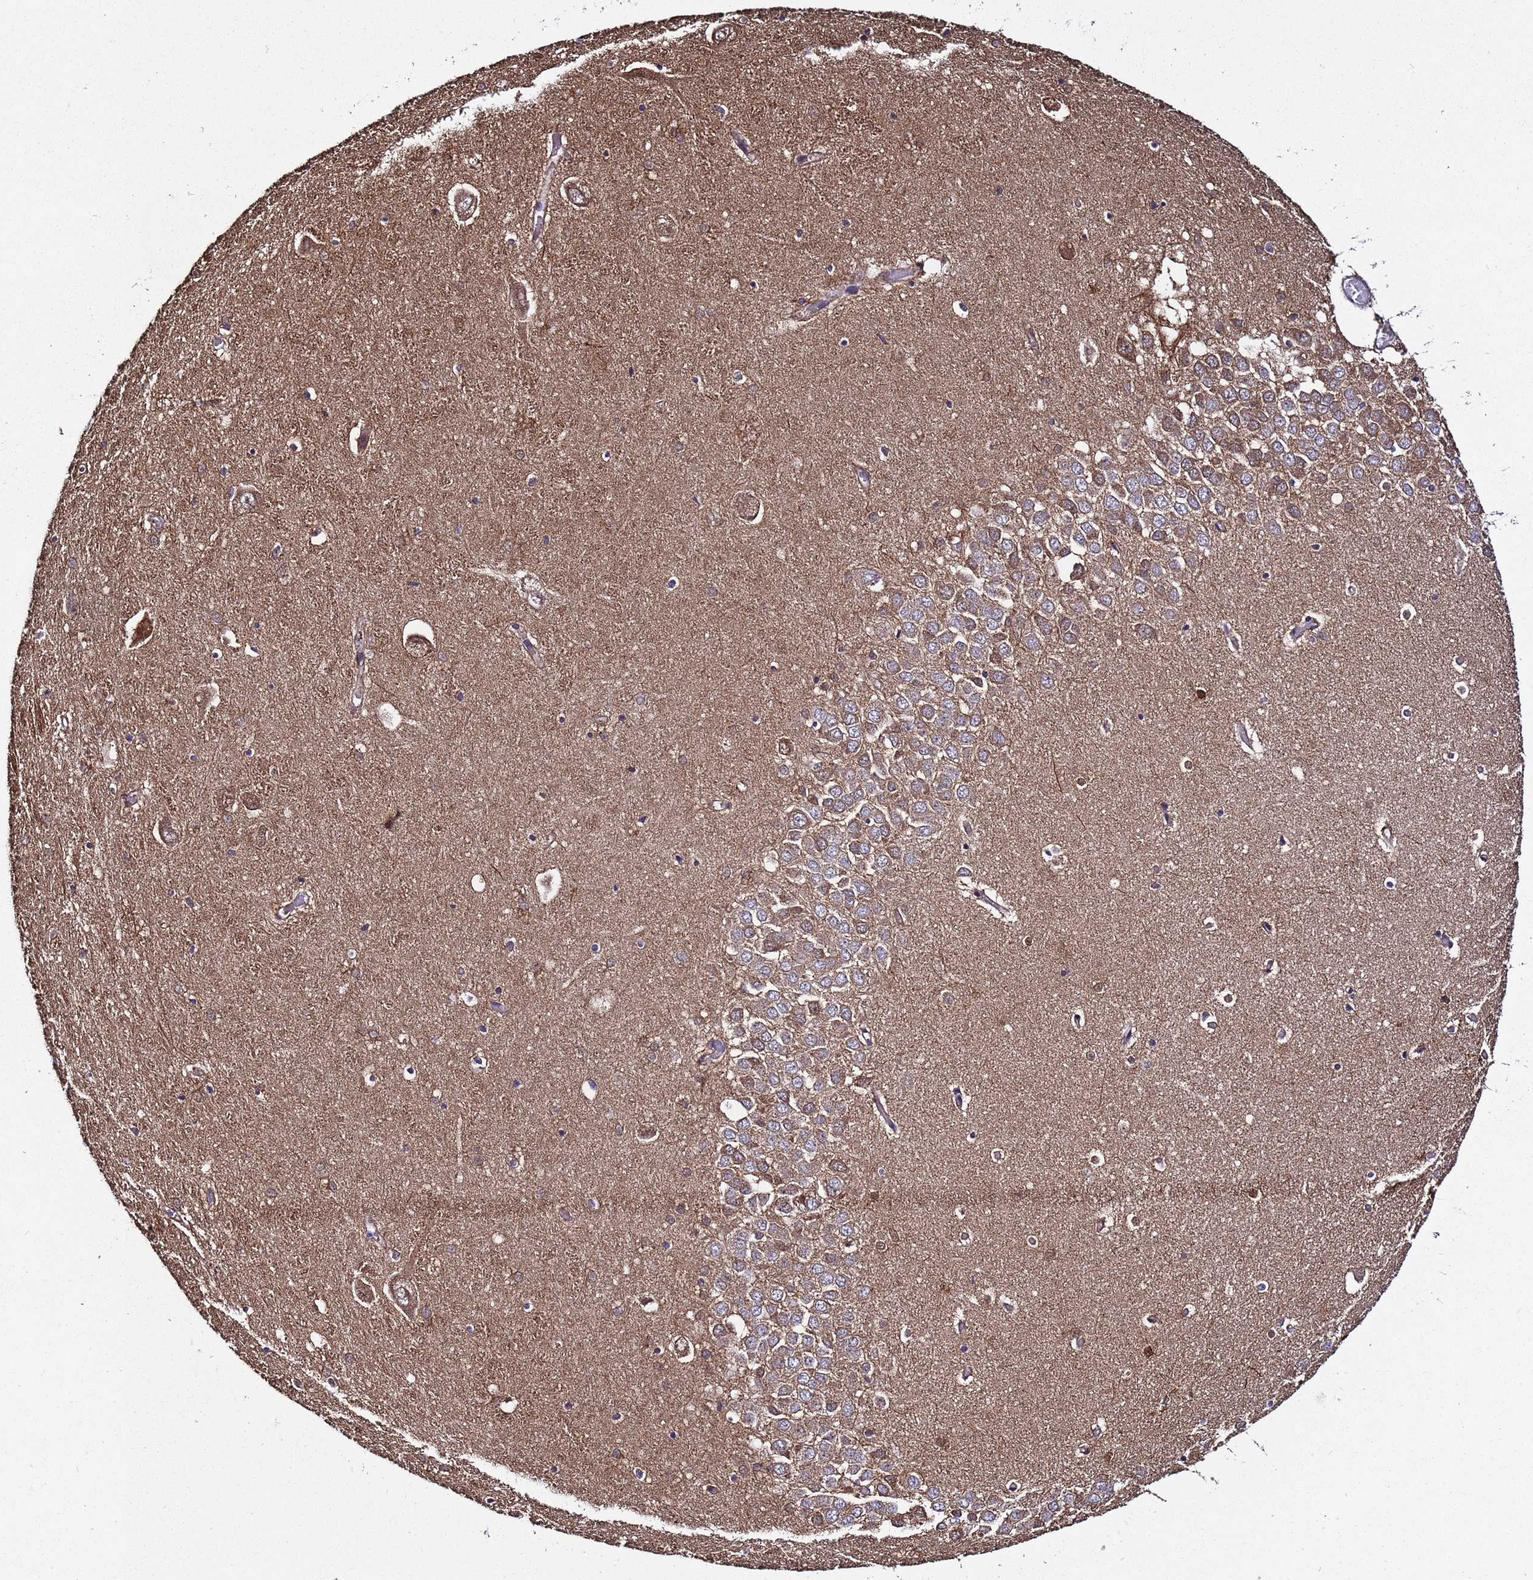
{"staining": {"intensity": "moderate", "quantity": "<25%", "location": "cytoplasmic/membranous"}, "tissue": "hippocampus", "cell_type": "Glial cells", "image_type": "normal", "snomed": [{"axis": "morphology", "description": "Normal tissue, NOS"}, {"axis": "topography", "description": "Hippocampus"}], "caption": "Immunohistochemistry (IHC) of unremarkable hippocampus displays low levels of moderate cytoplasmic/membranous expression in approximately <25% of glial cells.", "gene": "PLXDC2", "patient": {"sex": "male", "age": 70}}